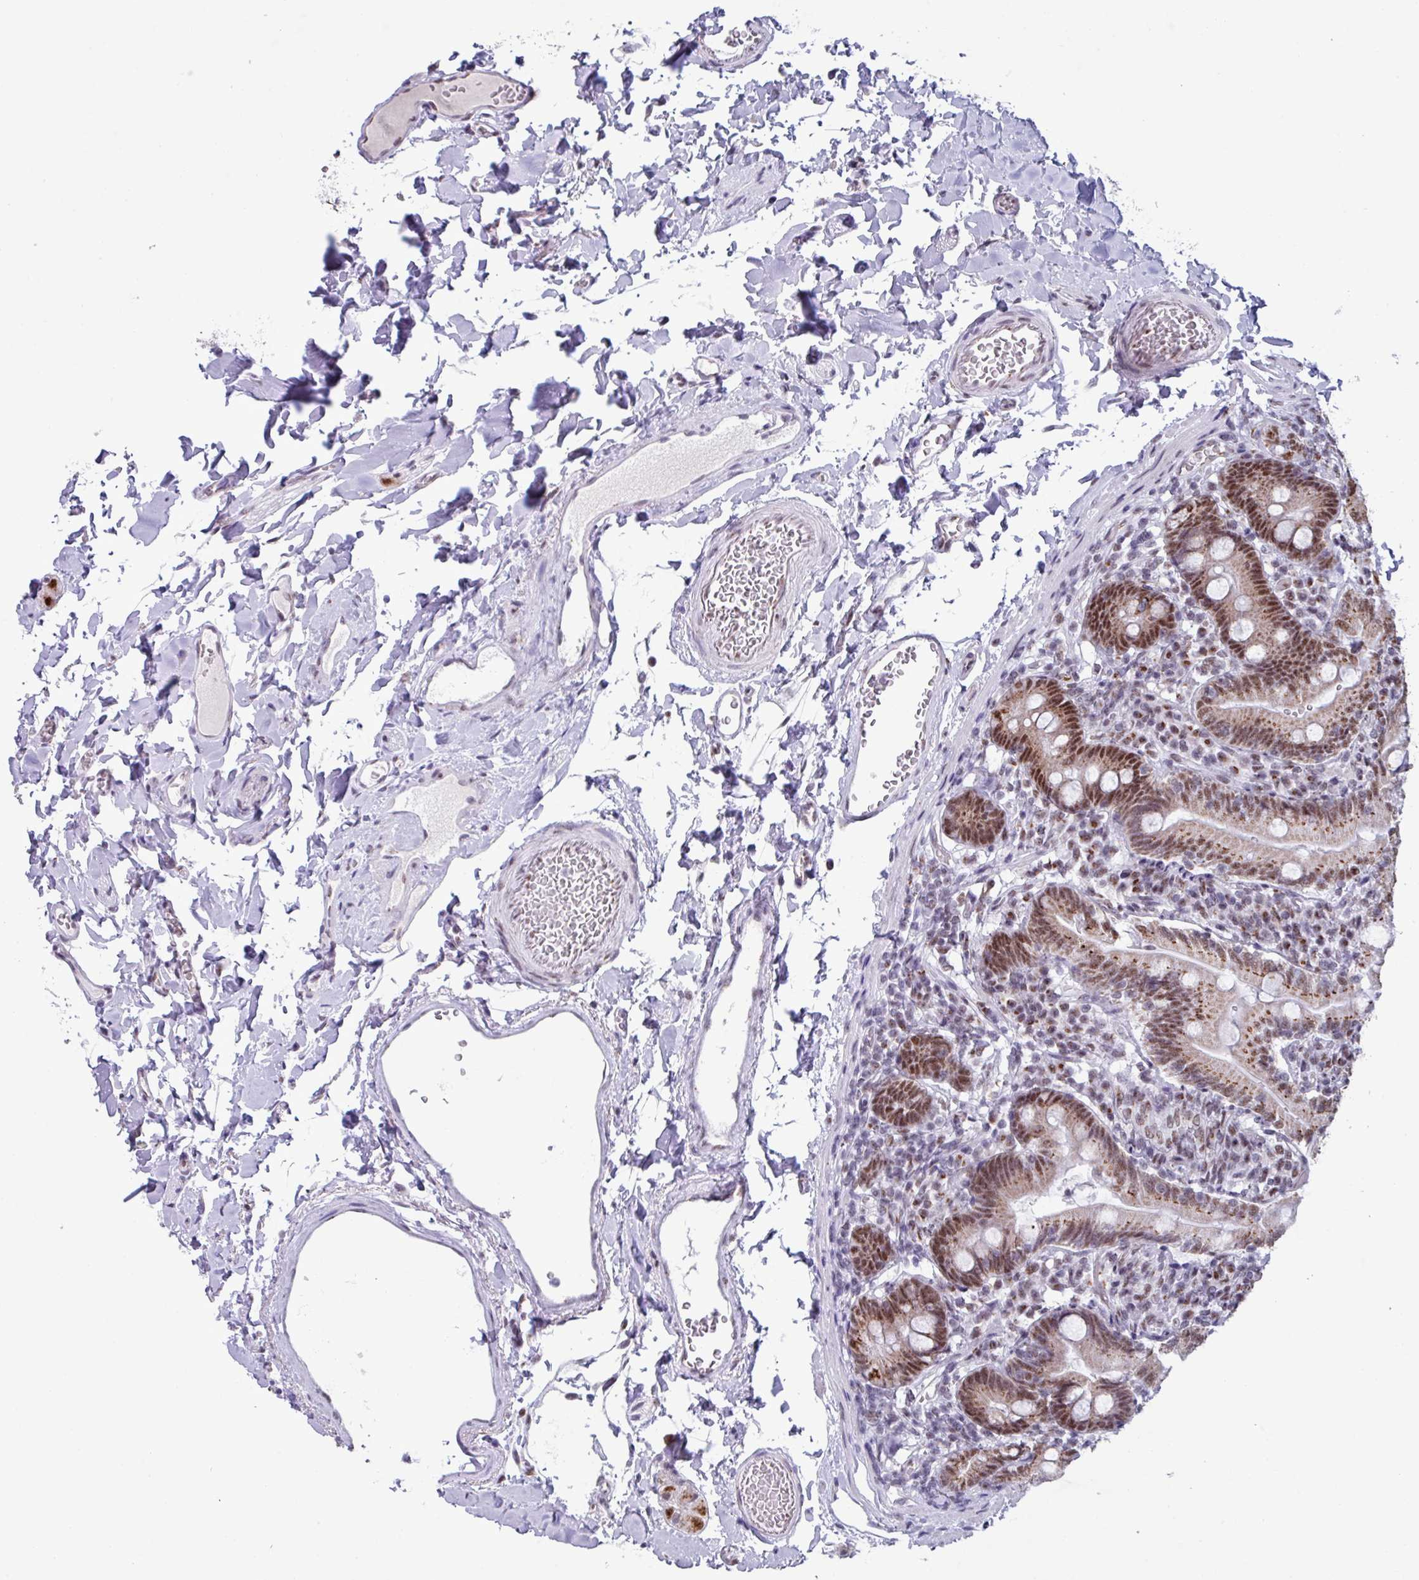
{"staining": {"intensity": "strong", "quantity": ">75%", "location": "cytoplasmic/membranous,nuclear"}, "tissue": "duodenum", "cell_type": "Glandular cells", "image_type": "normal", "snomed": [{"axis": "morphology", "description": "Normal tissue, NOS"}, {"axis": "topography", "description": "Duodenum"}], "caption": "Immunohistochemistry histopathology image of unremarkable human duodenum stained for a protein (brown), which shows high levels of strong cytoplasmic/membranous,nuclear positivity in approximately >75% of glandular cells.", "gene": "PUF60", "patient": {"sex": "female", "age": 67}}